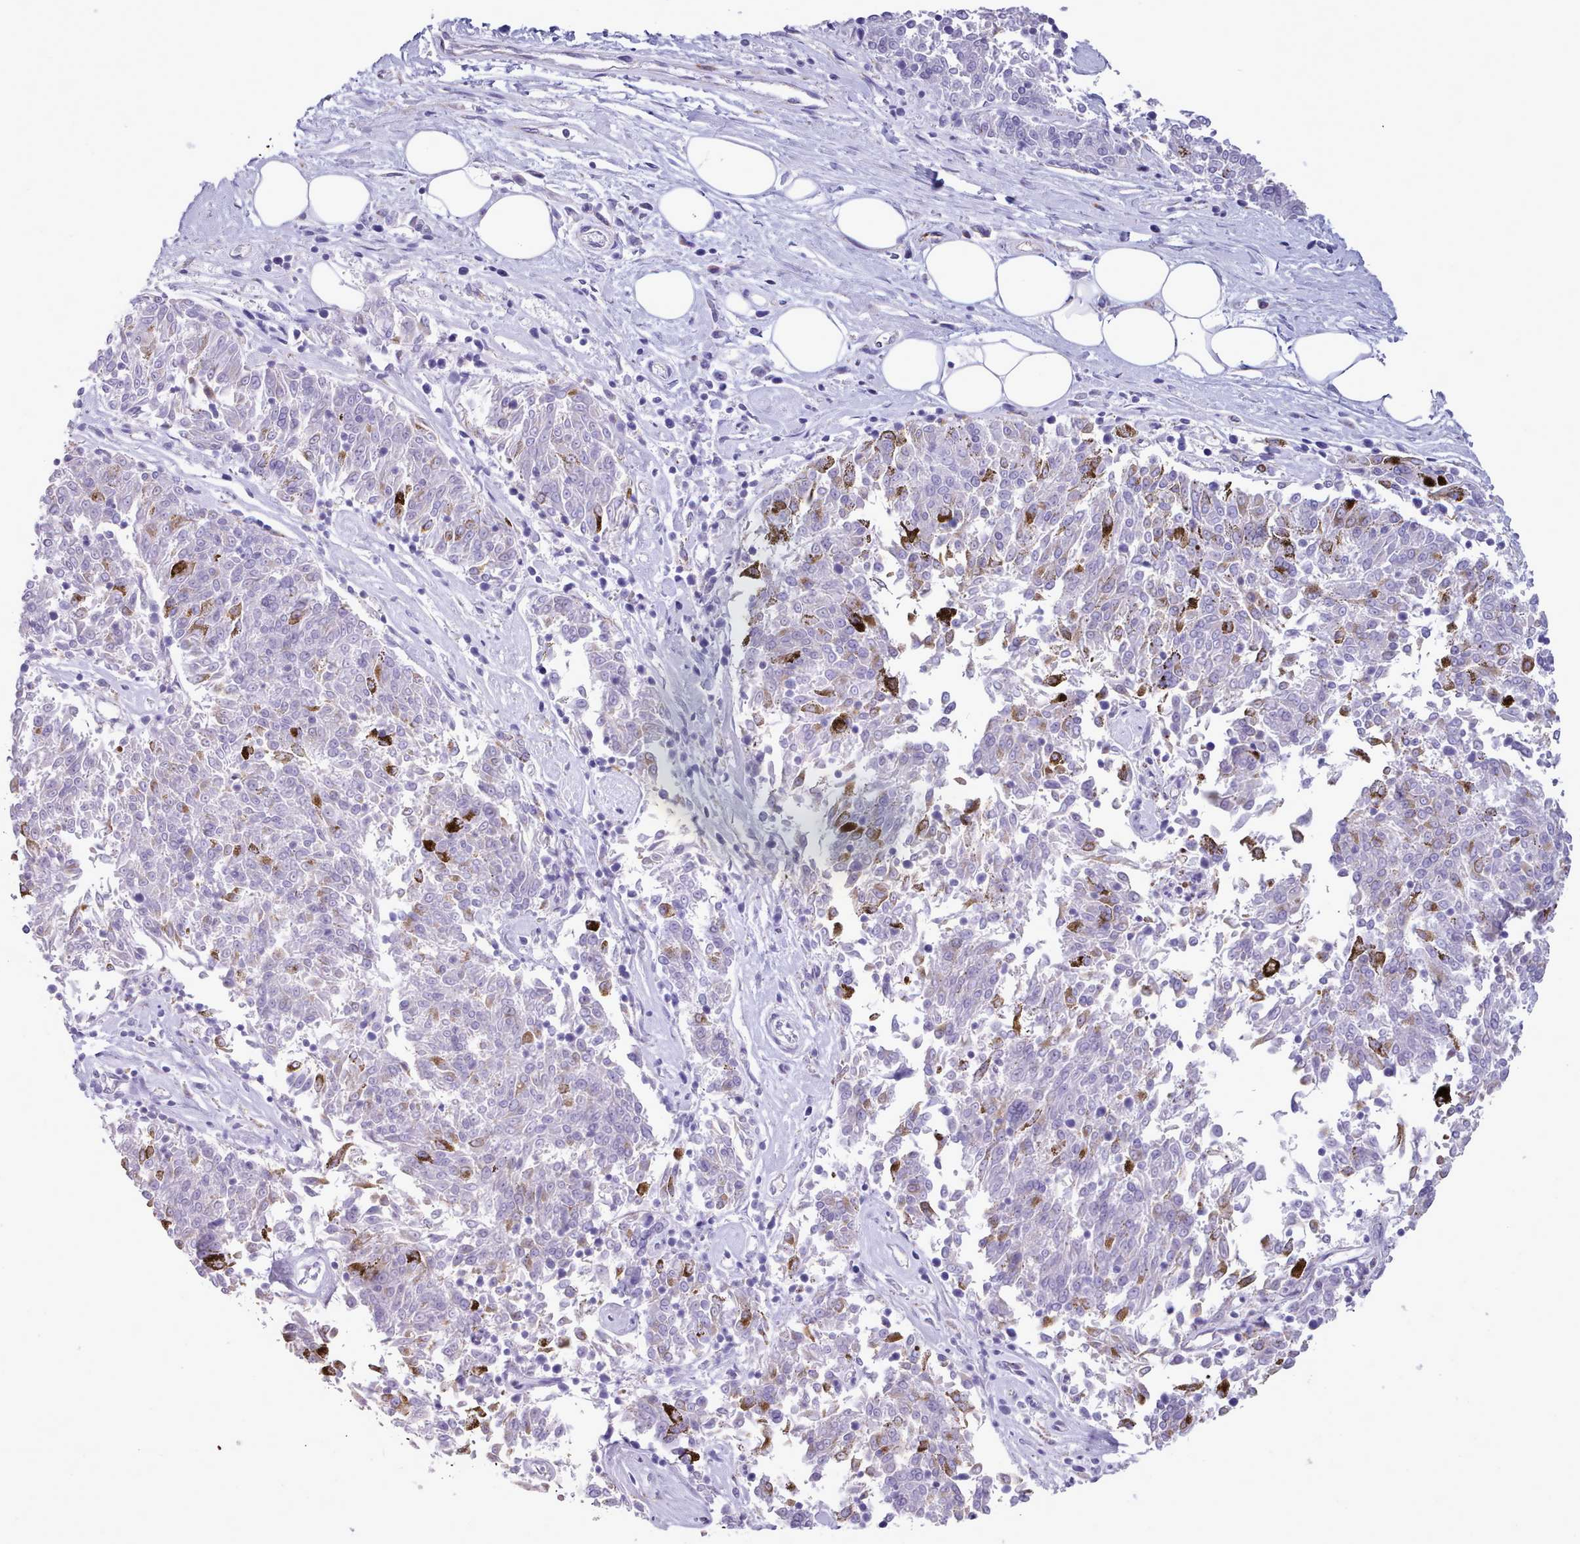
{"staining": {"intensity": "negative", "quantity": "none", "location": "none"}, "tissue": "melanoma", "cell_type": "Tumor cells", "image_type": "cancer", "snomed": [{"axis": "morphology", "description": "Malignant melanoma, NOS"}, {"axis": "topography", "description": "Skin"}], "caption": "This is a micrograph of IHC staining of malignant melanoma, which shows no staining in tumor cells.", "gene": "GAA", "patient": {"sex": "female", "age": 72}}